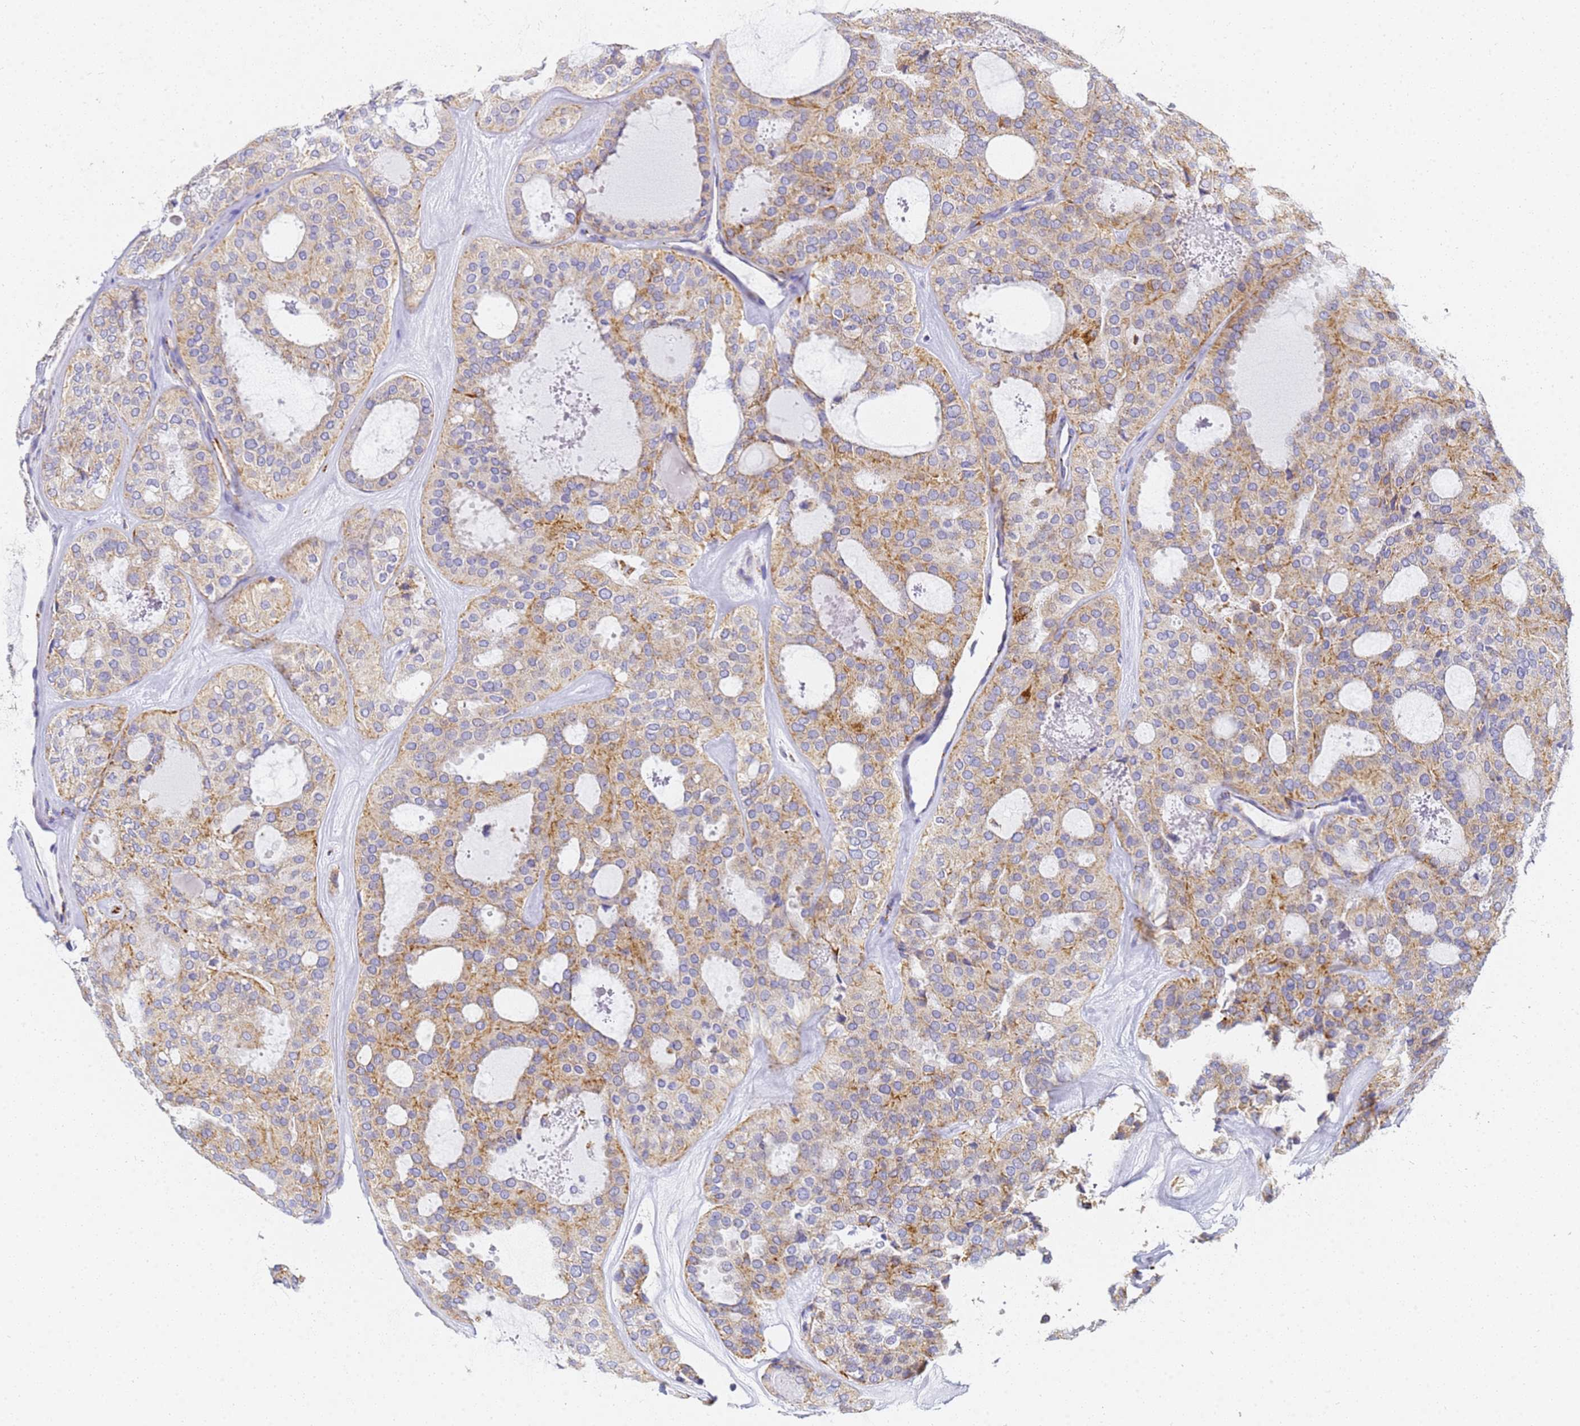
{"staining": {"intensity": "strong", "quantity": "25%-75%", "location": "cytoplasmic/membranous"}, "tissue": "thyroid cancer", "cell_type": "Tumor cells", "image_type": "cancer", "snomed": [{"axis": "morphology", "description": "Follicular adenoma carcinoma, NOS"}, {"axis": "topography", "description": "Thyroid gland"}], "caption": "Protein analysis of follicular adenoma carcinoma (thyroid) tissue displays strong cytoplasmic/membranous positivity in approximately 25%-75% of tumor cells.", "gene": "CNIH4", "patient": {"sex": "male", "age": 75}}